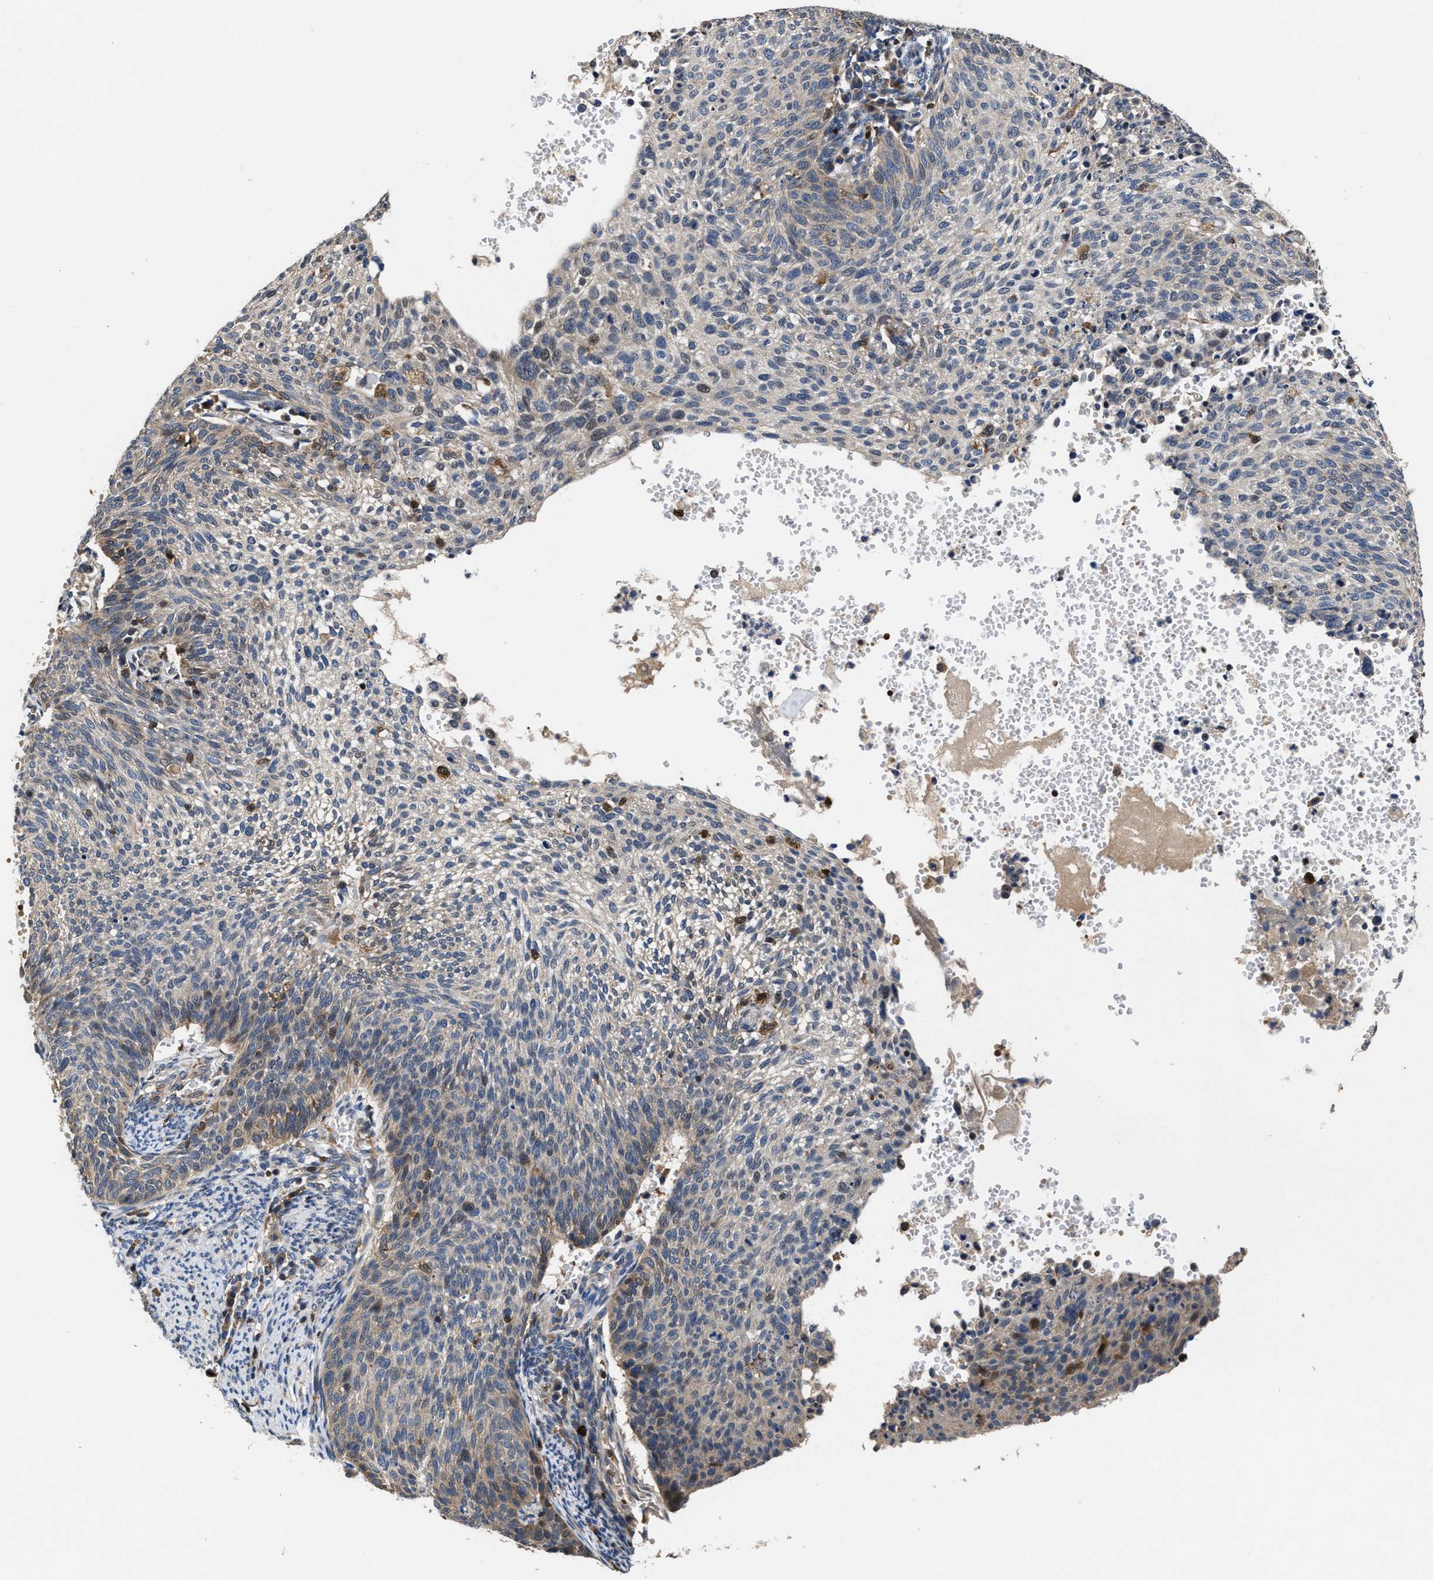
{"staining": {"intensity": "weak", "quantity": "<25%", "location": "cytoplasmic/membranous"}, "tissue": "cervical cancer", "cell_type": "Tumor cells", "image_type": "cancer", "snomed": [{"axis": "morphology", "description": "Squamous cell carcinoma, NOS"}, {"axis": "topography", "description": "Cervix"}], "caption": "High magnification brightfield microscopy of squamous cell carcinoma (cervical) stained with DAB (3,3'-diaminobenzidine) (brown) and counterstained with hematoxylin (blue): tumor cells show no significant staining.", "gene": "RGS10", "patient": {"sex": "female", "age": 70}}